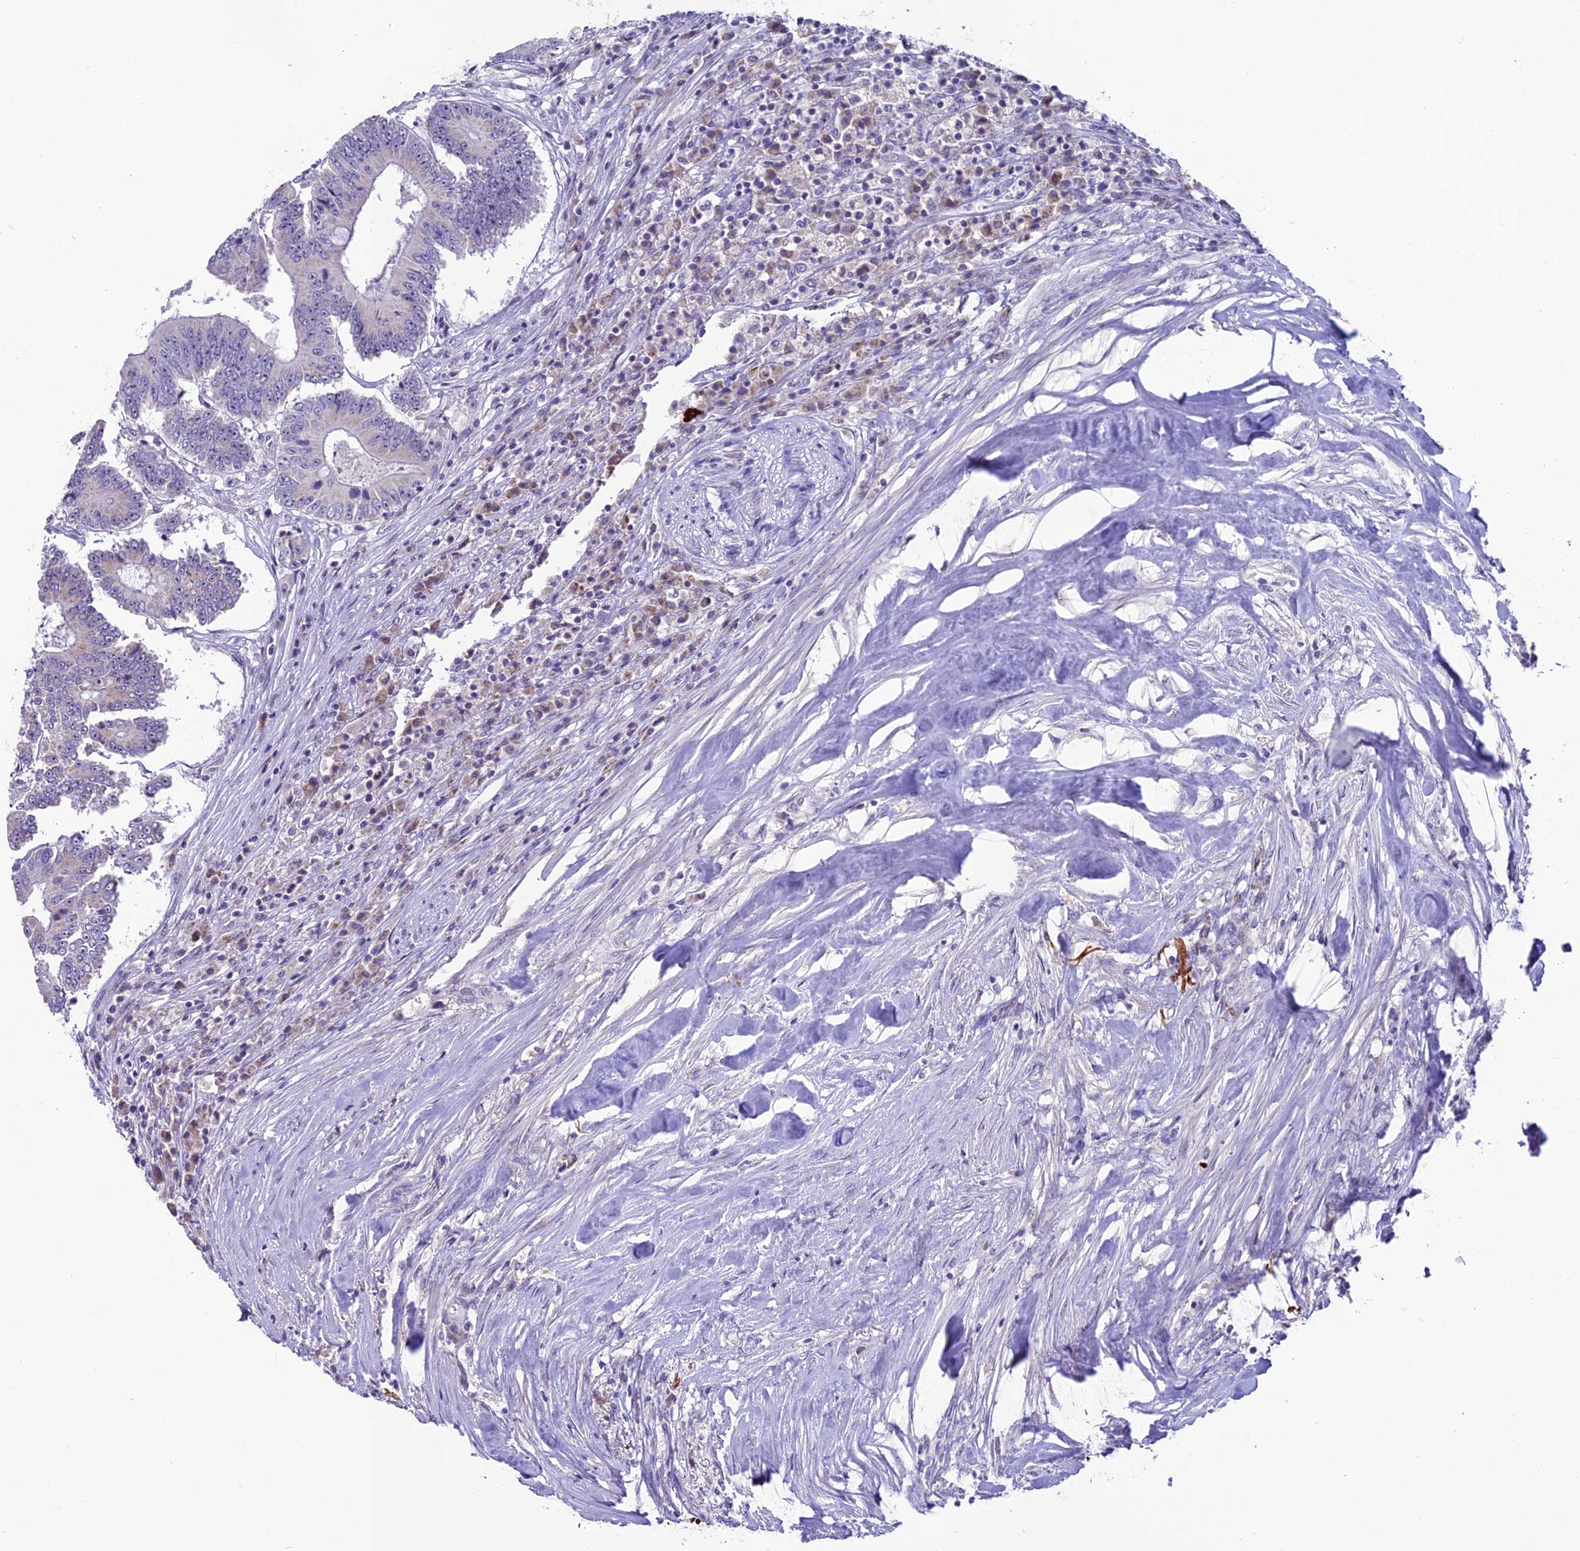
{"staining": {"intensity": "weak", "quantity": "<25%", "location": "cytoplasmic/membranous"}, "tissue": "colorectal cancer", "cell_type": "Tumor cells", "image_type": "cancer", "snomed": [{"axis": "morphology", "description": "Adenocarcinoma, NOS"}, {"axis": "topography", "description": "Colon"}], "caption": "Immunohistochemical staining of human colorectal cancer (adenocarcinoma) exhibits no significant expression in tumor cells.", "gene": "SLC10A1", "patient": {"sex": "male", "age": 83}}